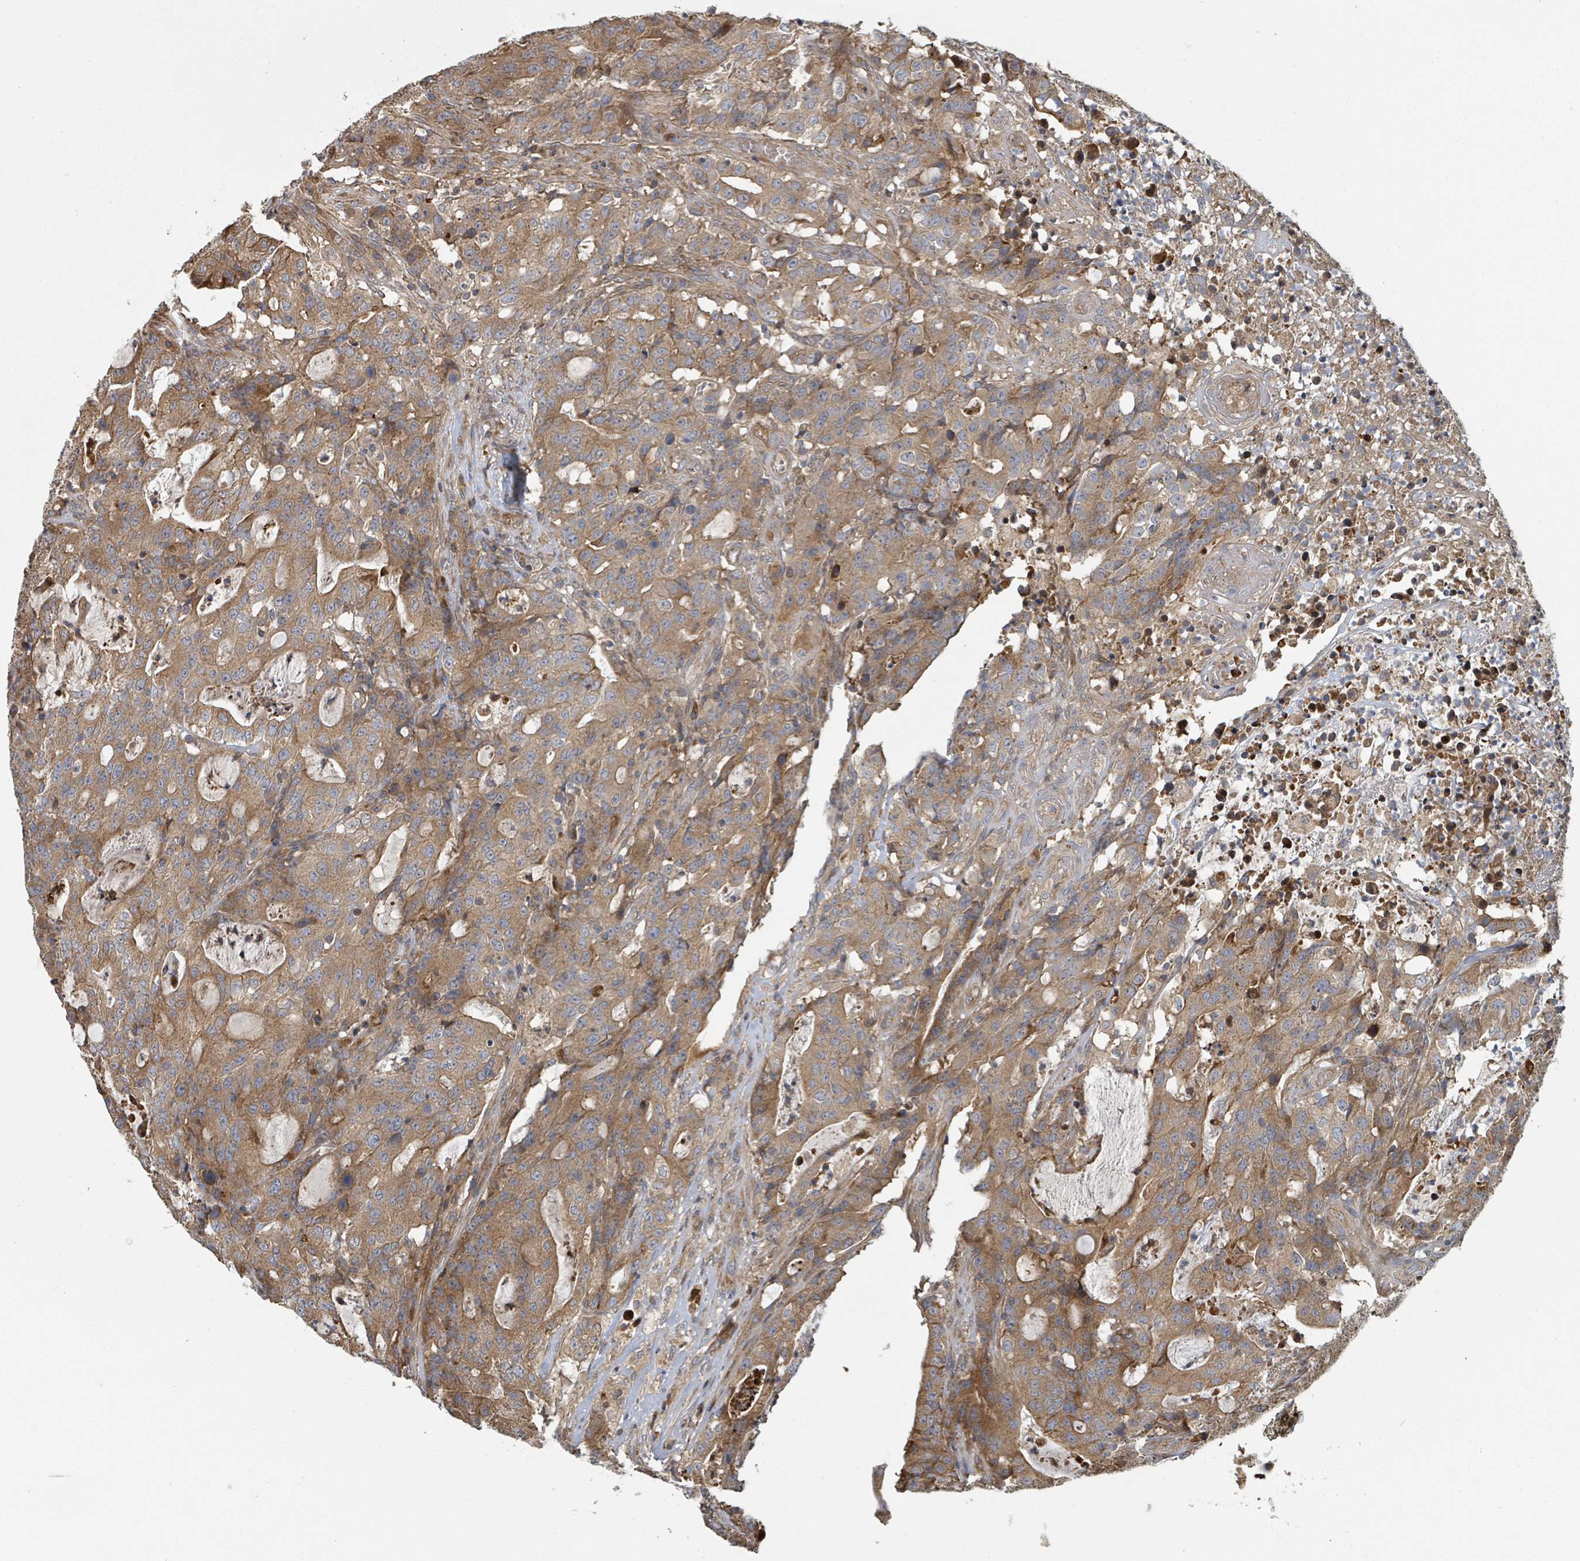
{"staining": {"intensity": "moderate", "quantity": ">75%", "location": "cytoplasmic/membranous"}, "tissue": "colorectal cancer", "cell_type": "Tumor cells", "image_type": "cancer", "snomed": [{"axis": "morphology", "description": "Adenocarcinoma, NOS"}, {"axis": "topography", "description": "Colon"}], "caption": "Immunohistochemistry (IHC) photomicrograph of colorectal cancer (adenocarcinoma) stained for a protein (brown), which shows medium levels of moderate cytoplasmic/membranous expression in approximately >75% of tumor cells.", "gene": "DPM1", "patient": {"sex": "male", "age": 83}}